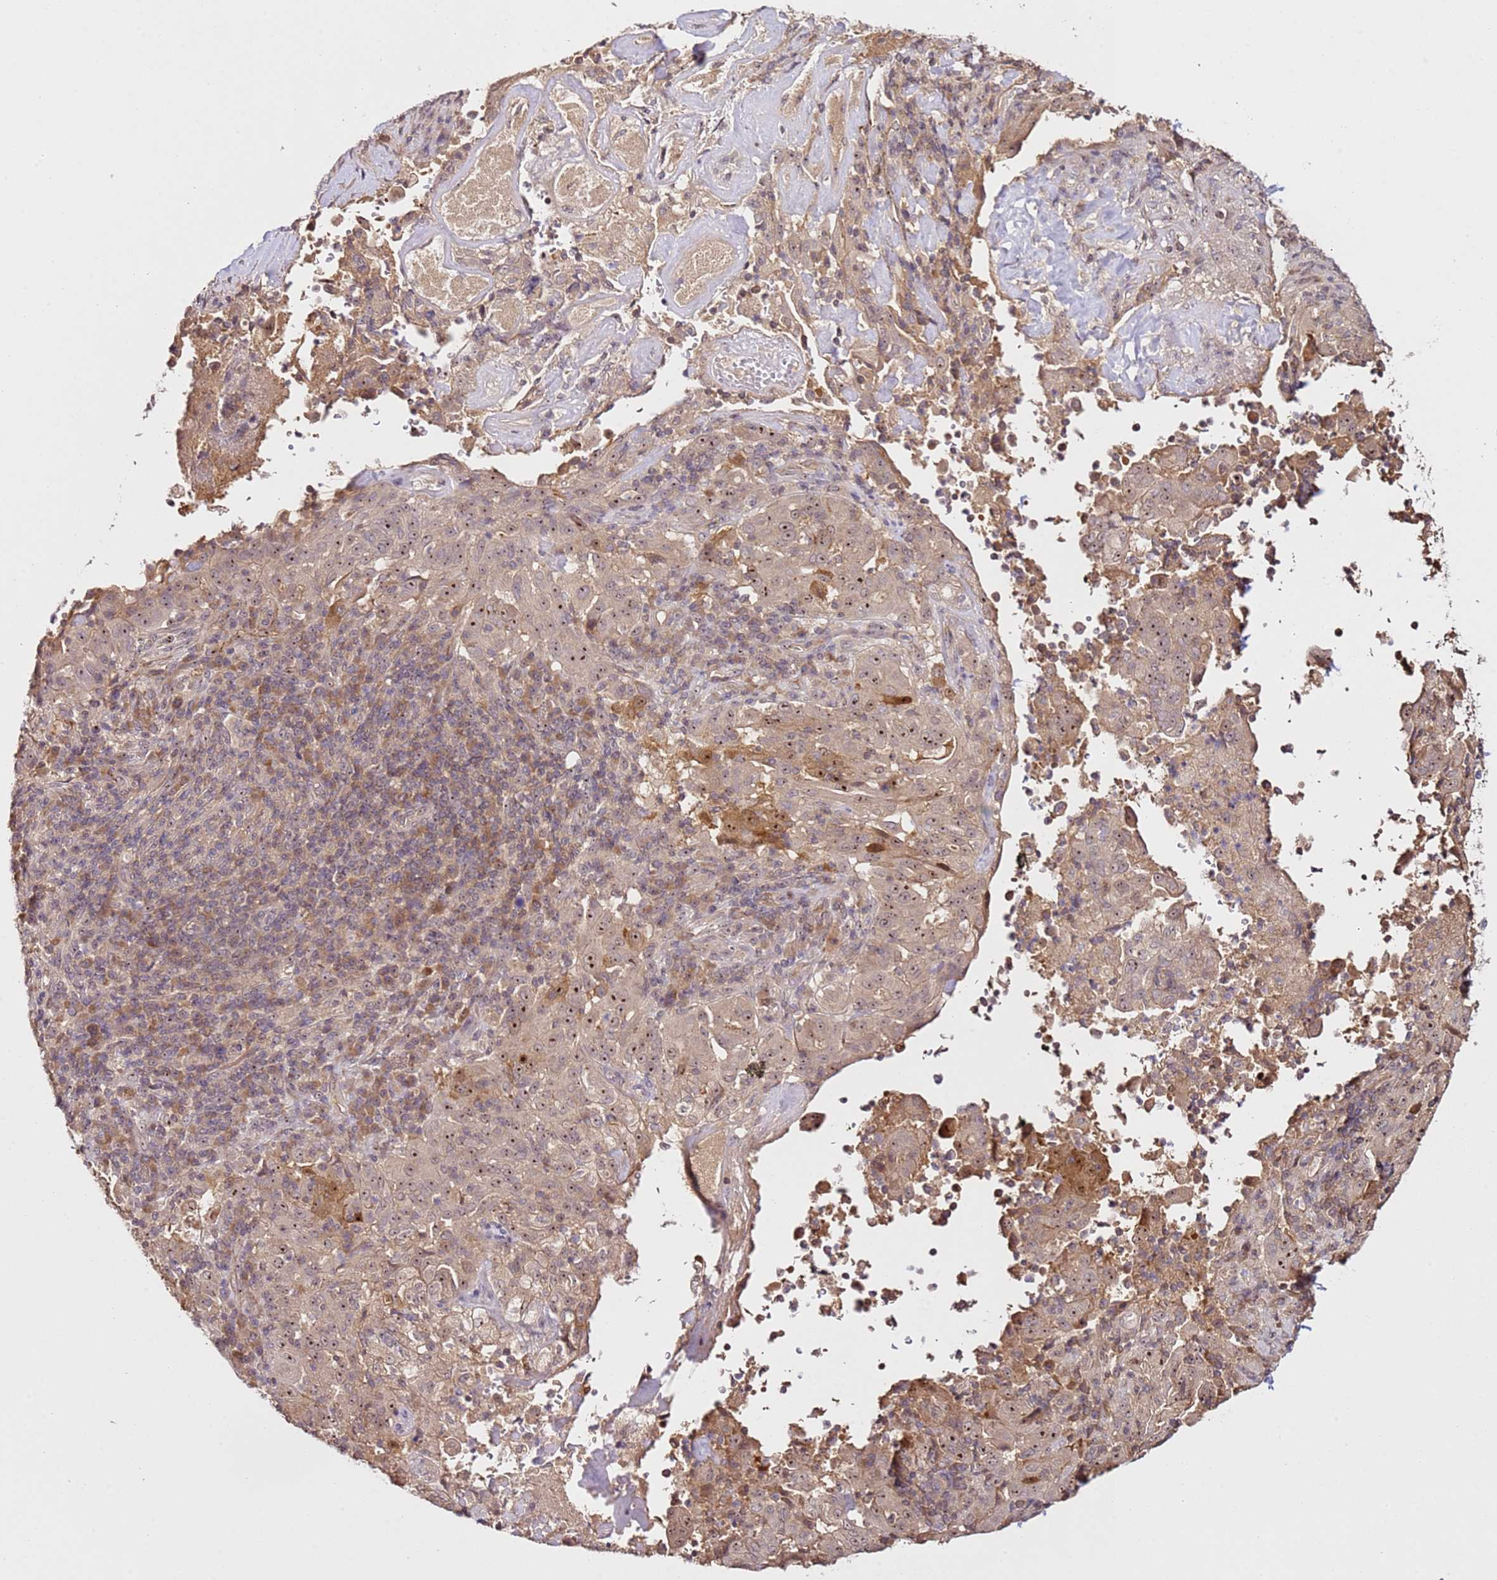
{"staining": {"intensity": "moderate", "quantity": ">75%", "location": "cytoplasmic/membranous,nuclear"}, "tissue": "pancreatic cancer", "cell_type": "Tumor cells", "image_type": "cancer", "snomed": [{"axis": "morphology", "description": "Adenocarcinoma, NOS"}, {"axis": "topography", "description": "Pancreas"}], "caption": "This is an image of IHC staining of pancreatic cancer (adenocarcinoma), which shows moderate staining in the cytoplasmic/membranous and nuclear of tumor cells.", "gene": "DDX27", "patient": {"sex": "male", "age": 63}}